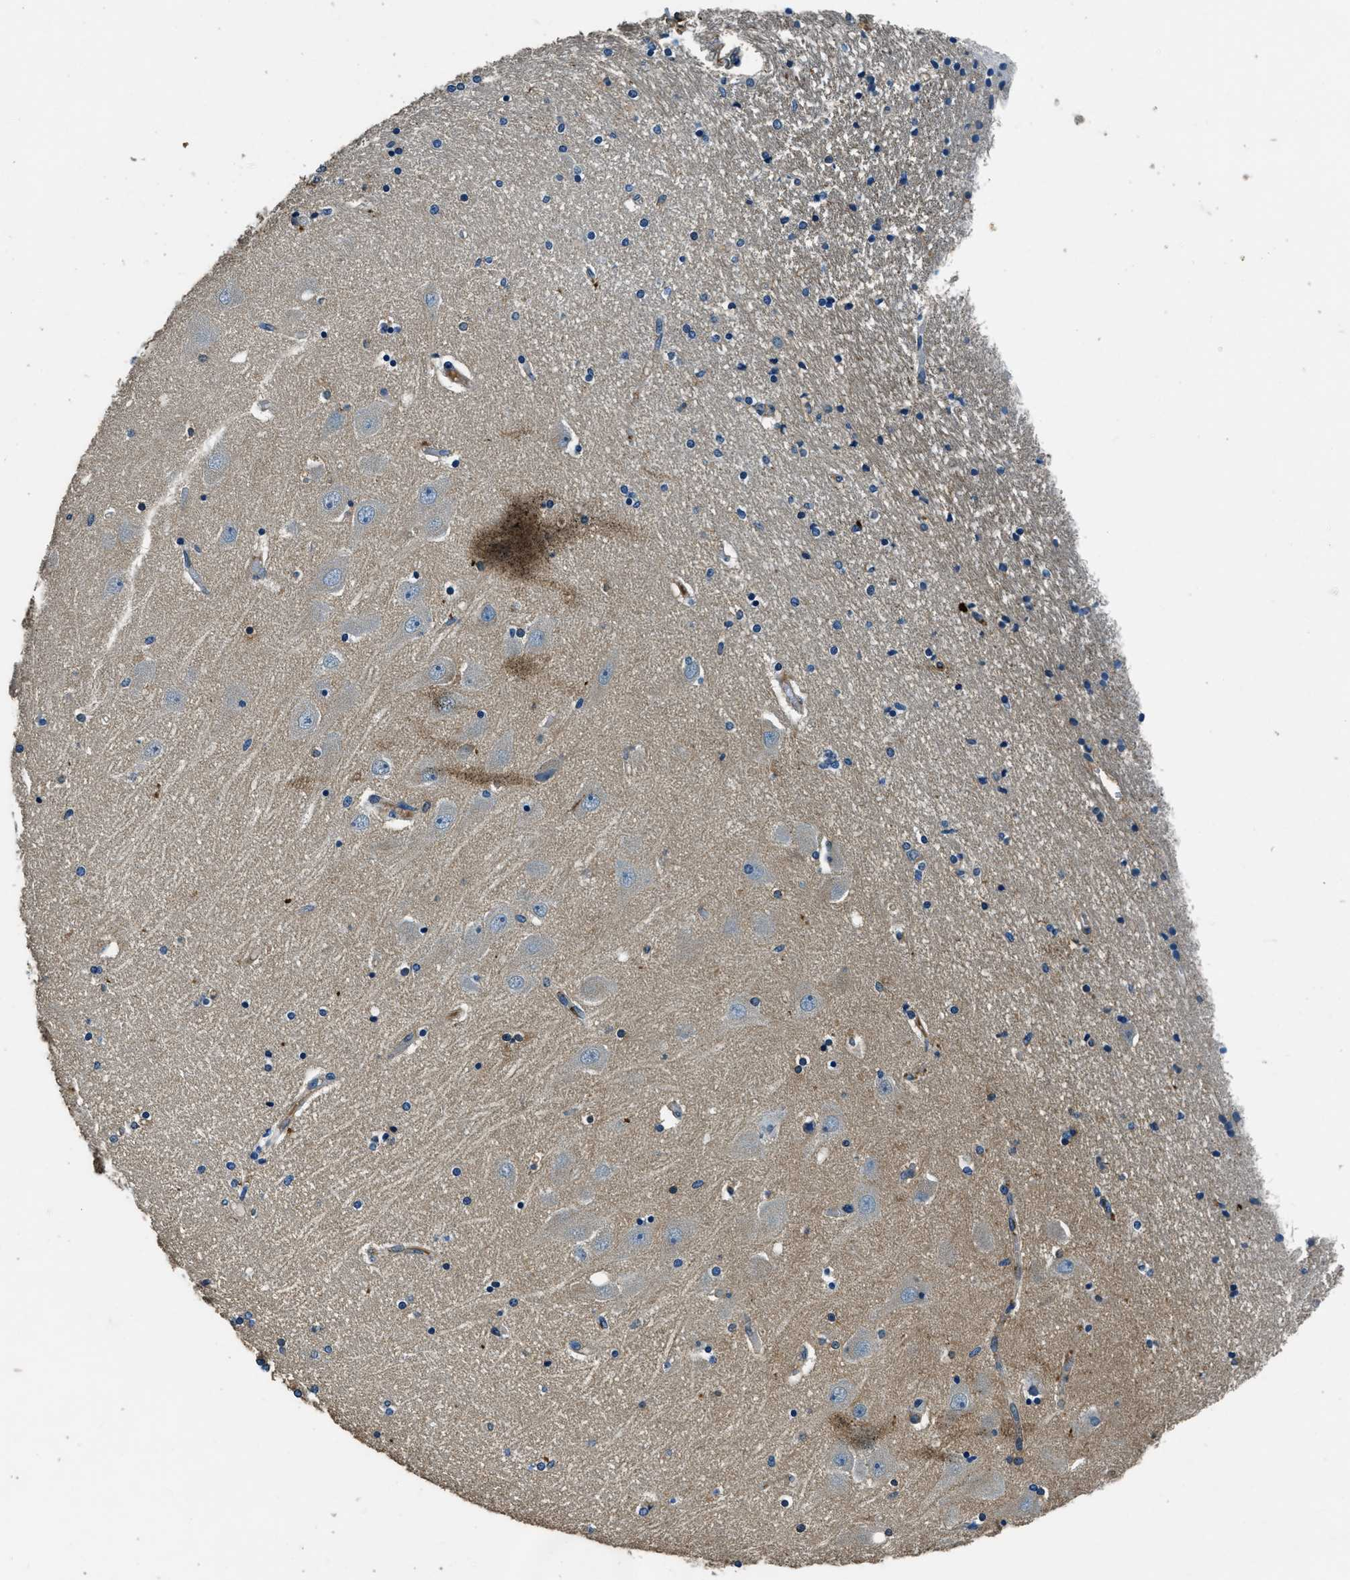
{"staining": {"intensity": "weak", "quantity": "<25%", "location": "cytoplasmic/membranous"}, "tissue": "hippocampus", "cell_type": "Glial cells", "image_type": "normal", "snomed": [{"axis": "morphology", "description": "Normal tissue, NOS"}, {"axis": "topography", "description": "Hippocampus"}], "caption": "This photomicrograph is of normal hippocampus stained with immunohistochemistry to label a protein in brown with the nuclei are counter-stained blue. There is no staining in glial cells.", "gene": "TMEM186", "patient": {"sex": "female", "age": 54}}